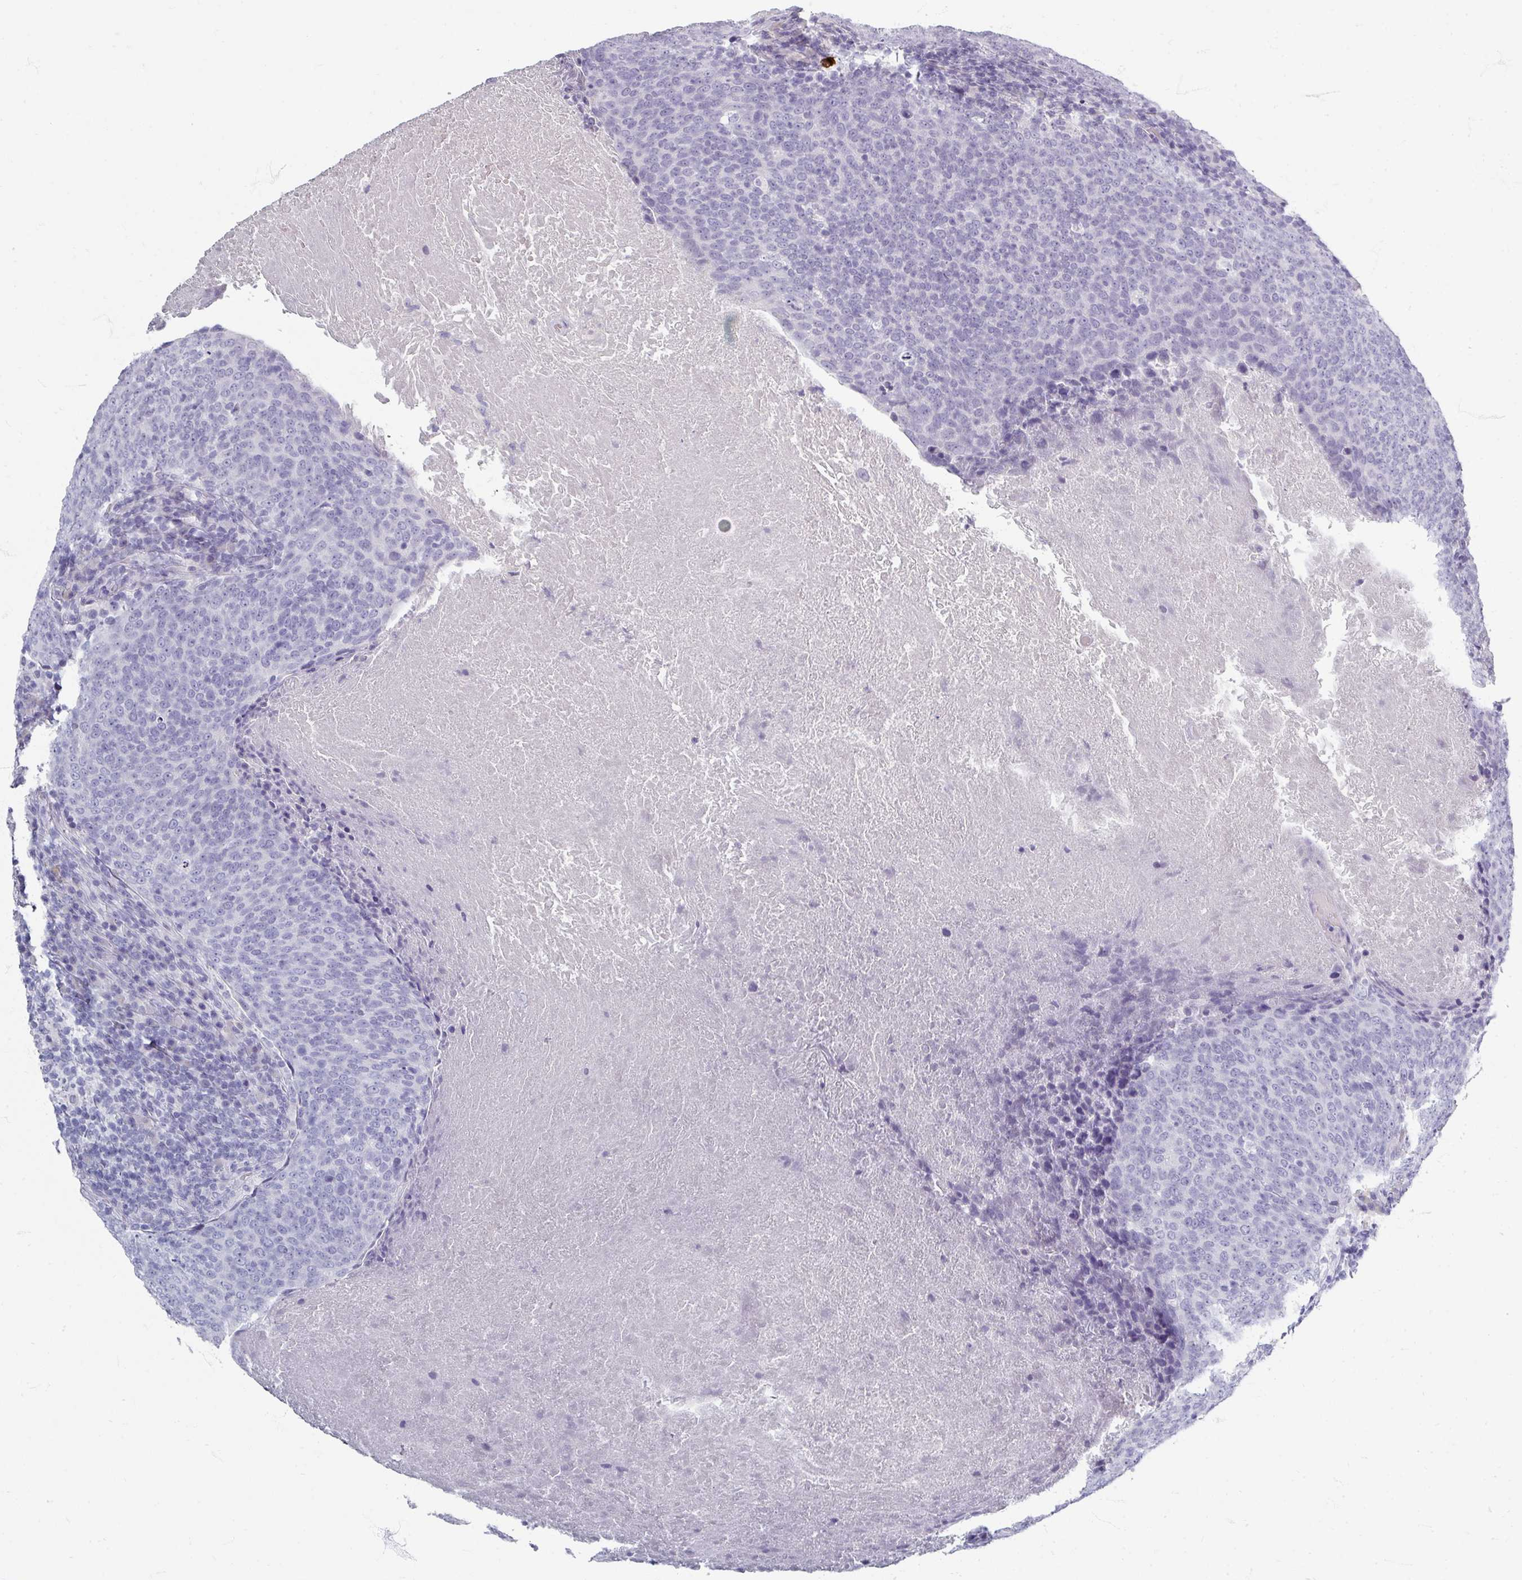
{"staining": {"intensity": "negative", "quantity": "none", "location": "none"}, "tissue": "head and neck cancer", "cell_type": "Tumor cells", "image_type": "cancer", "snomed": [{"axis": "morphology", "description": "Squamous cell carcinoma, NOS"}, {"axis": "morphology", "description": "Squamous cell carcinoma, metastatic, NOS"}, {"axis": "topography", "description": "Lymph node"}, {"axis": "topography", "description": "Head-Neck"}], "caption": "This is an immunohistochemistry histopathology image of human head and neck squamous cell carcinoma. There is no positivity in tumor cells.", "gene": "ZNF878", "patient": {"sex": "male", "age": 62}}